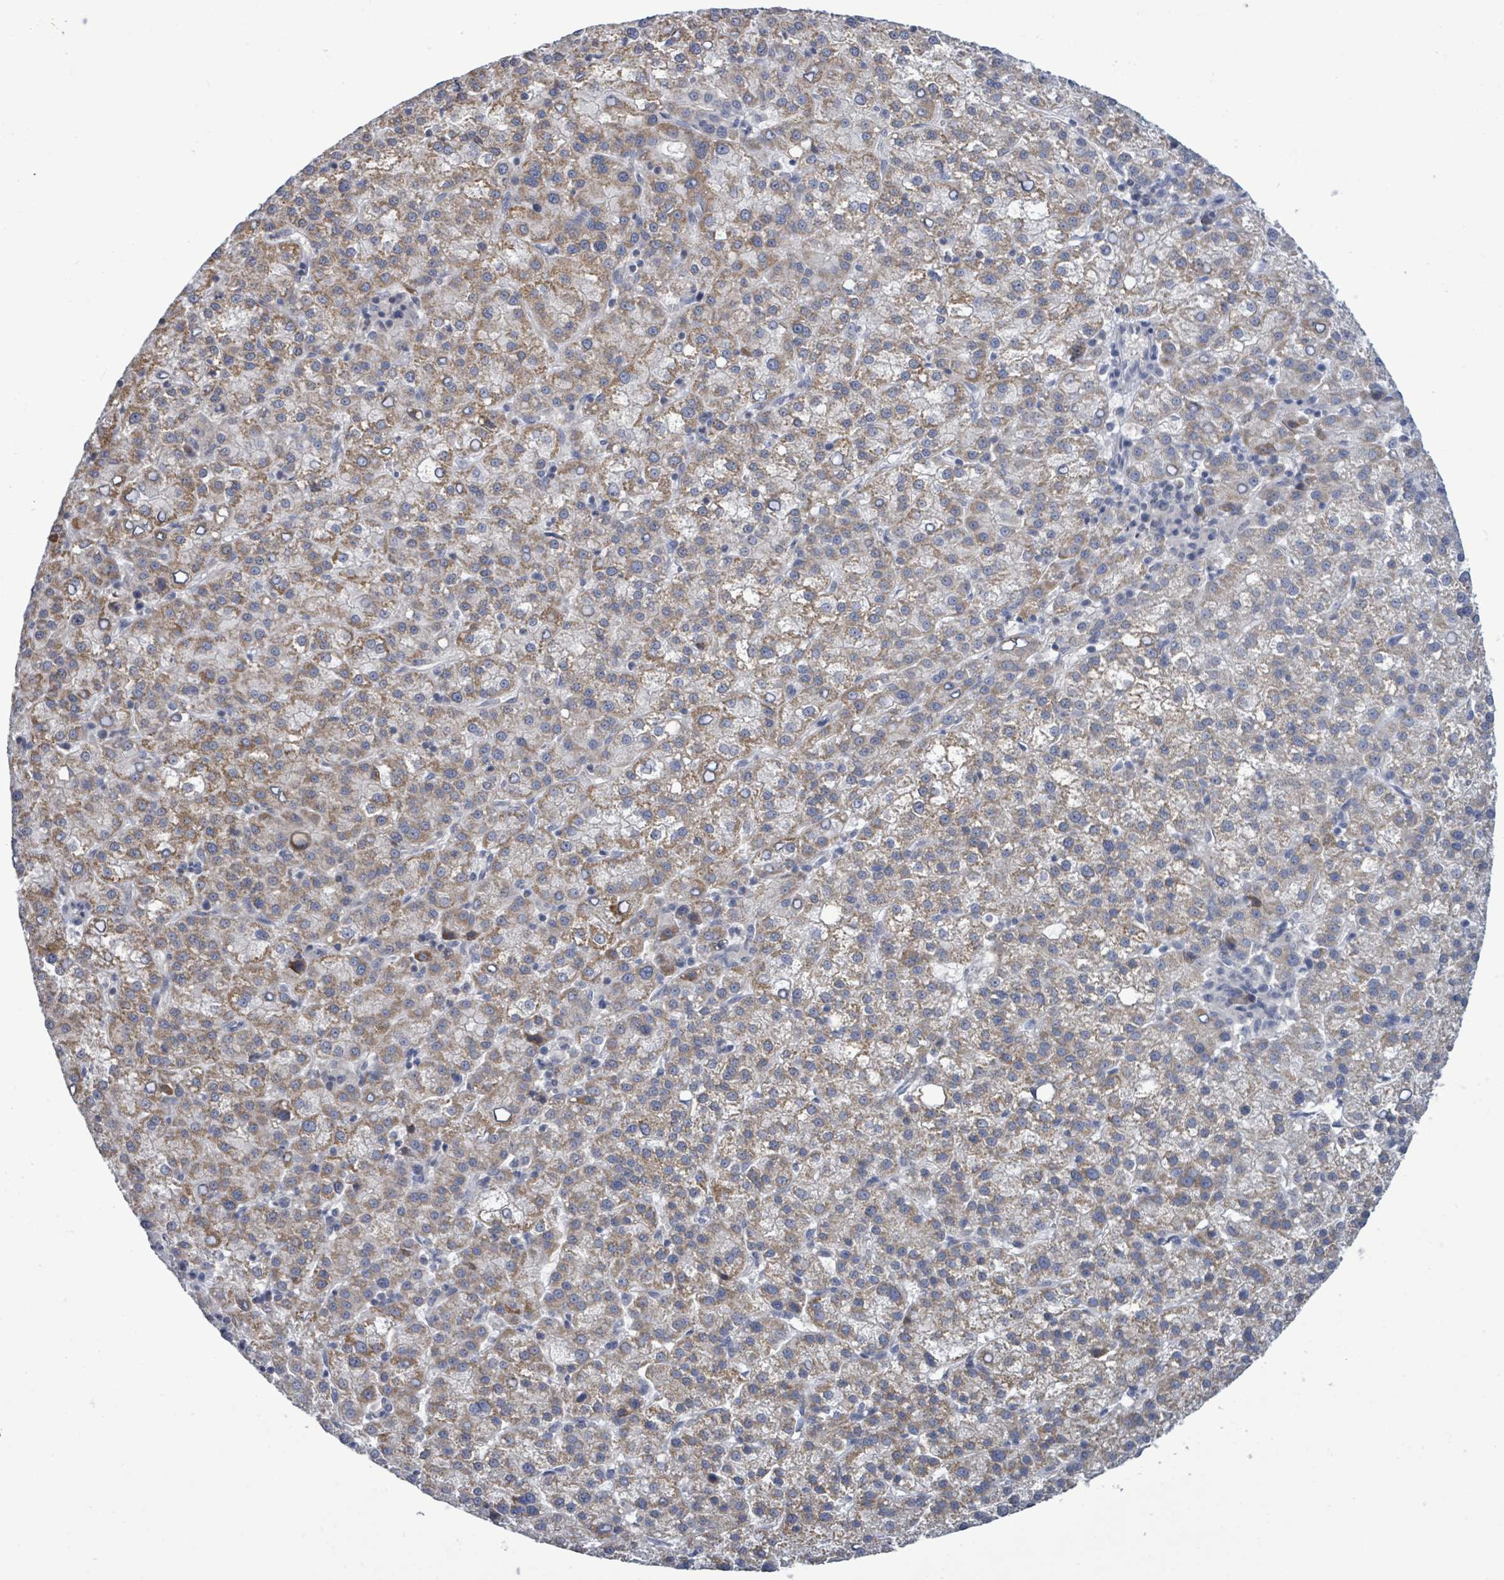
{"staining": {"intensity": "moderate", "quantity": ">75%", "location": "cytoplasmic/membranous"}, "tissue": "liver cancer", "cell_type": "Tumor cells", "image_type": "cancer", "snomed": [{"axis": "morphology", "description": "Carcinoma, Hepatocellular, NOS"}, {"axis": "topography", "description": "Liver"}], "caption": "Liver cancer (hepatocellular carcinoma) stained for a protein (brown) shows moderate cytoplasmic/membranous positive staining in about >75% of tumor cells.", "gene": "COQ10B", "patient": {"sex": "female", "age": 58}}